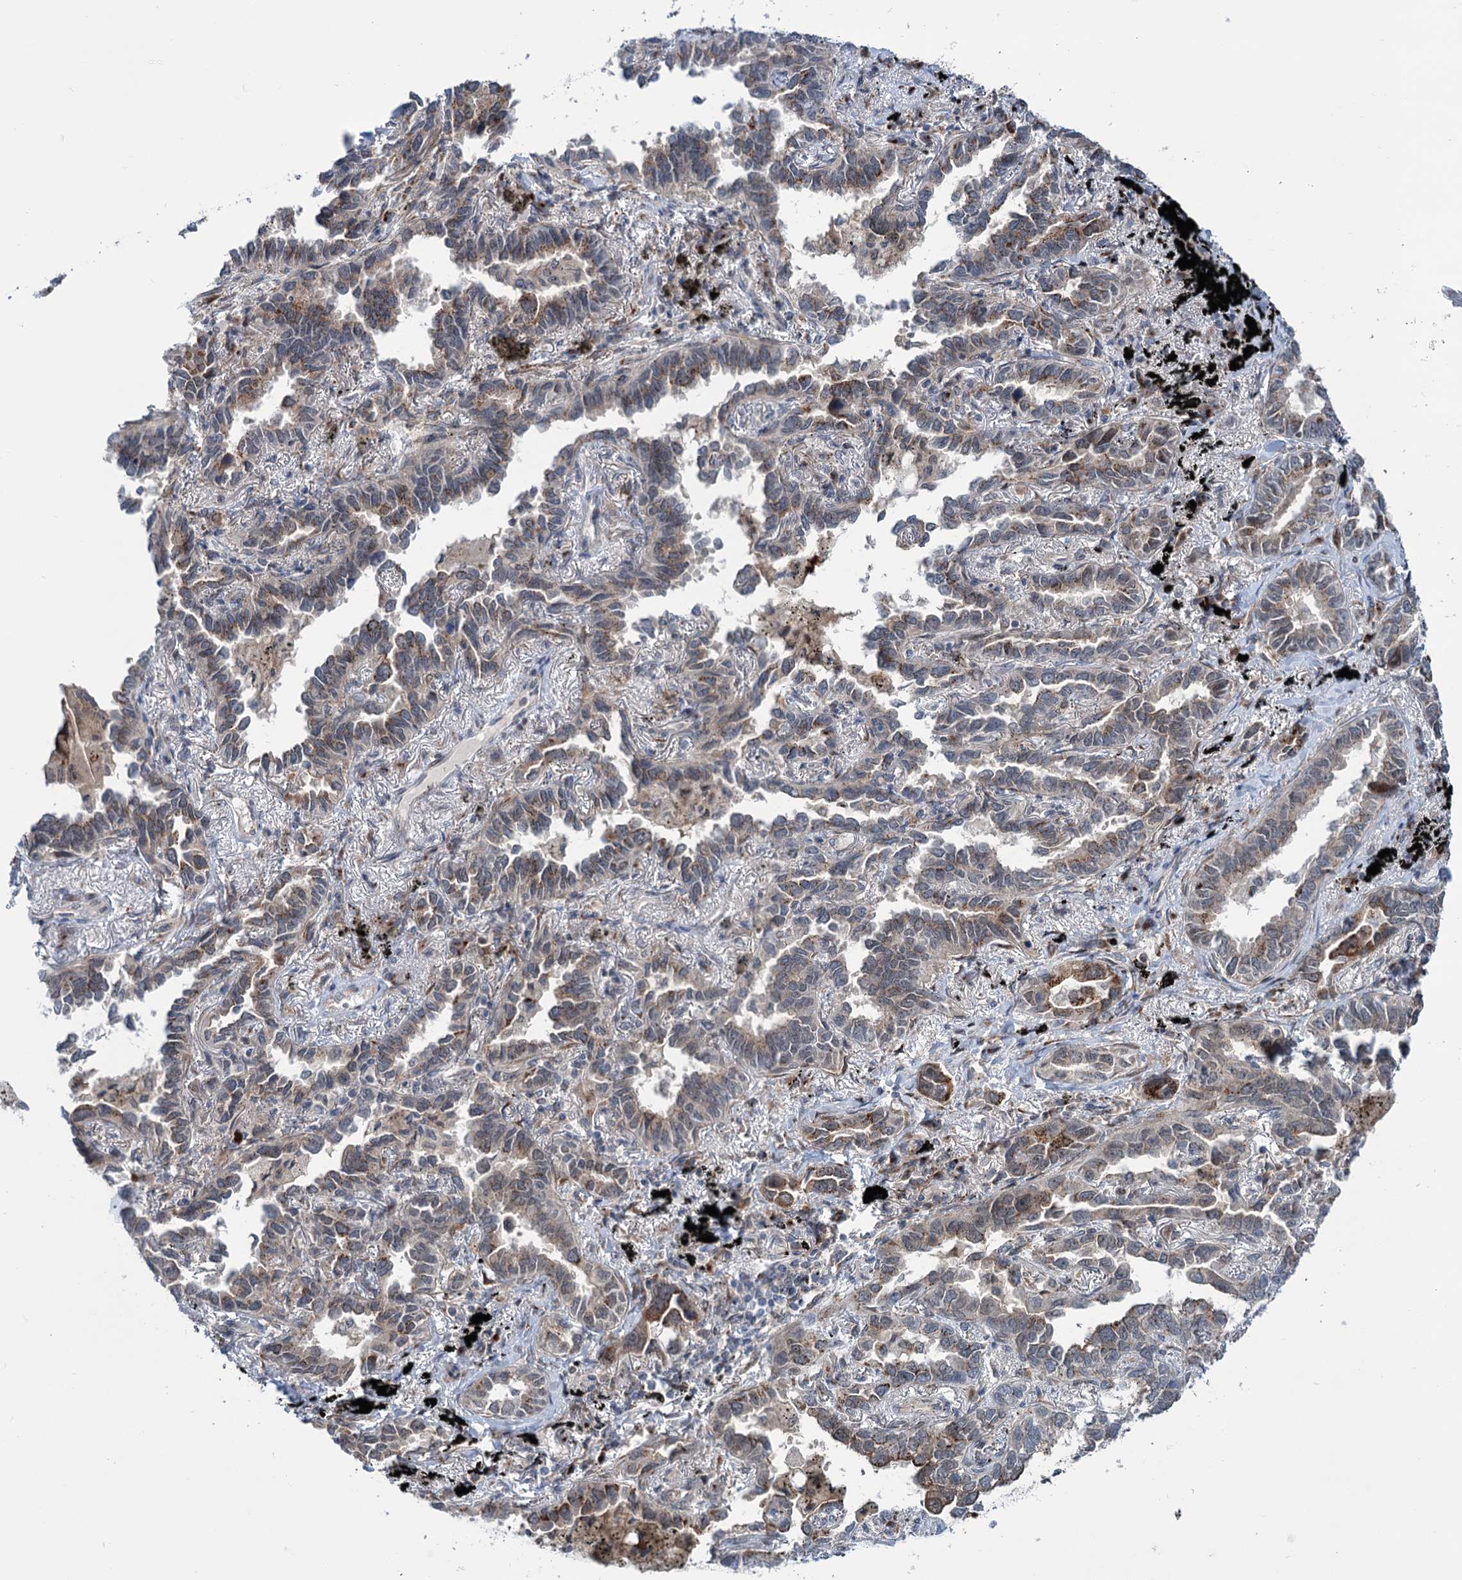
{"staining": {"intensity": "strong", "quantity": "<25%", "location": "cytoplasmic/membranous"}, "tissue": "lung cancer", "cell_type": "Tumor cells", "image_type": "cancer", "snomed": [{"axis": "morphology", "description": "Adenocarcinoma, NOS"}, {"axis": "topography", "description": "Lung"}], "caption": "An immunohistochemistry photomicrograph of neoplastic tissue is shown. Protein staining in brown shows strong cytoplasmic/membranous positivity in lung cancer (adenocarcinoma) within tumor cells.", "gene": "ELP4", "patient": {"sex": "male", "age": 67}}